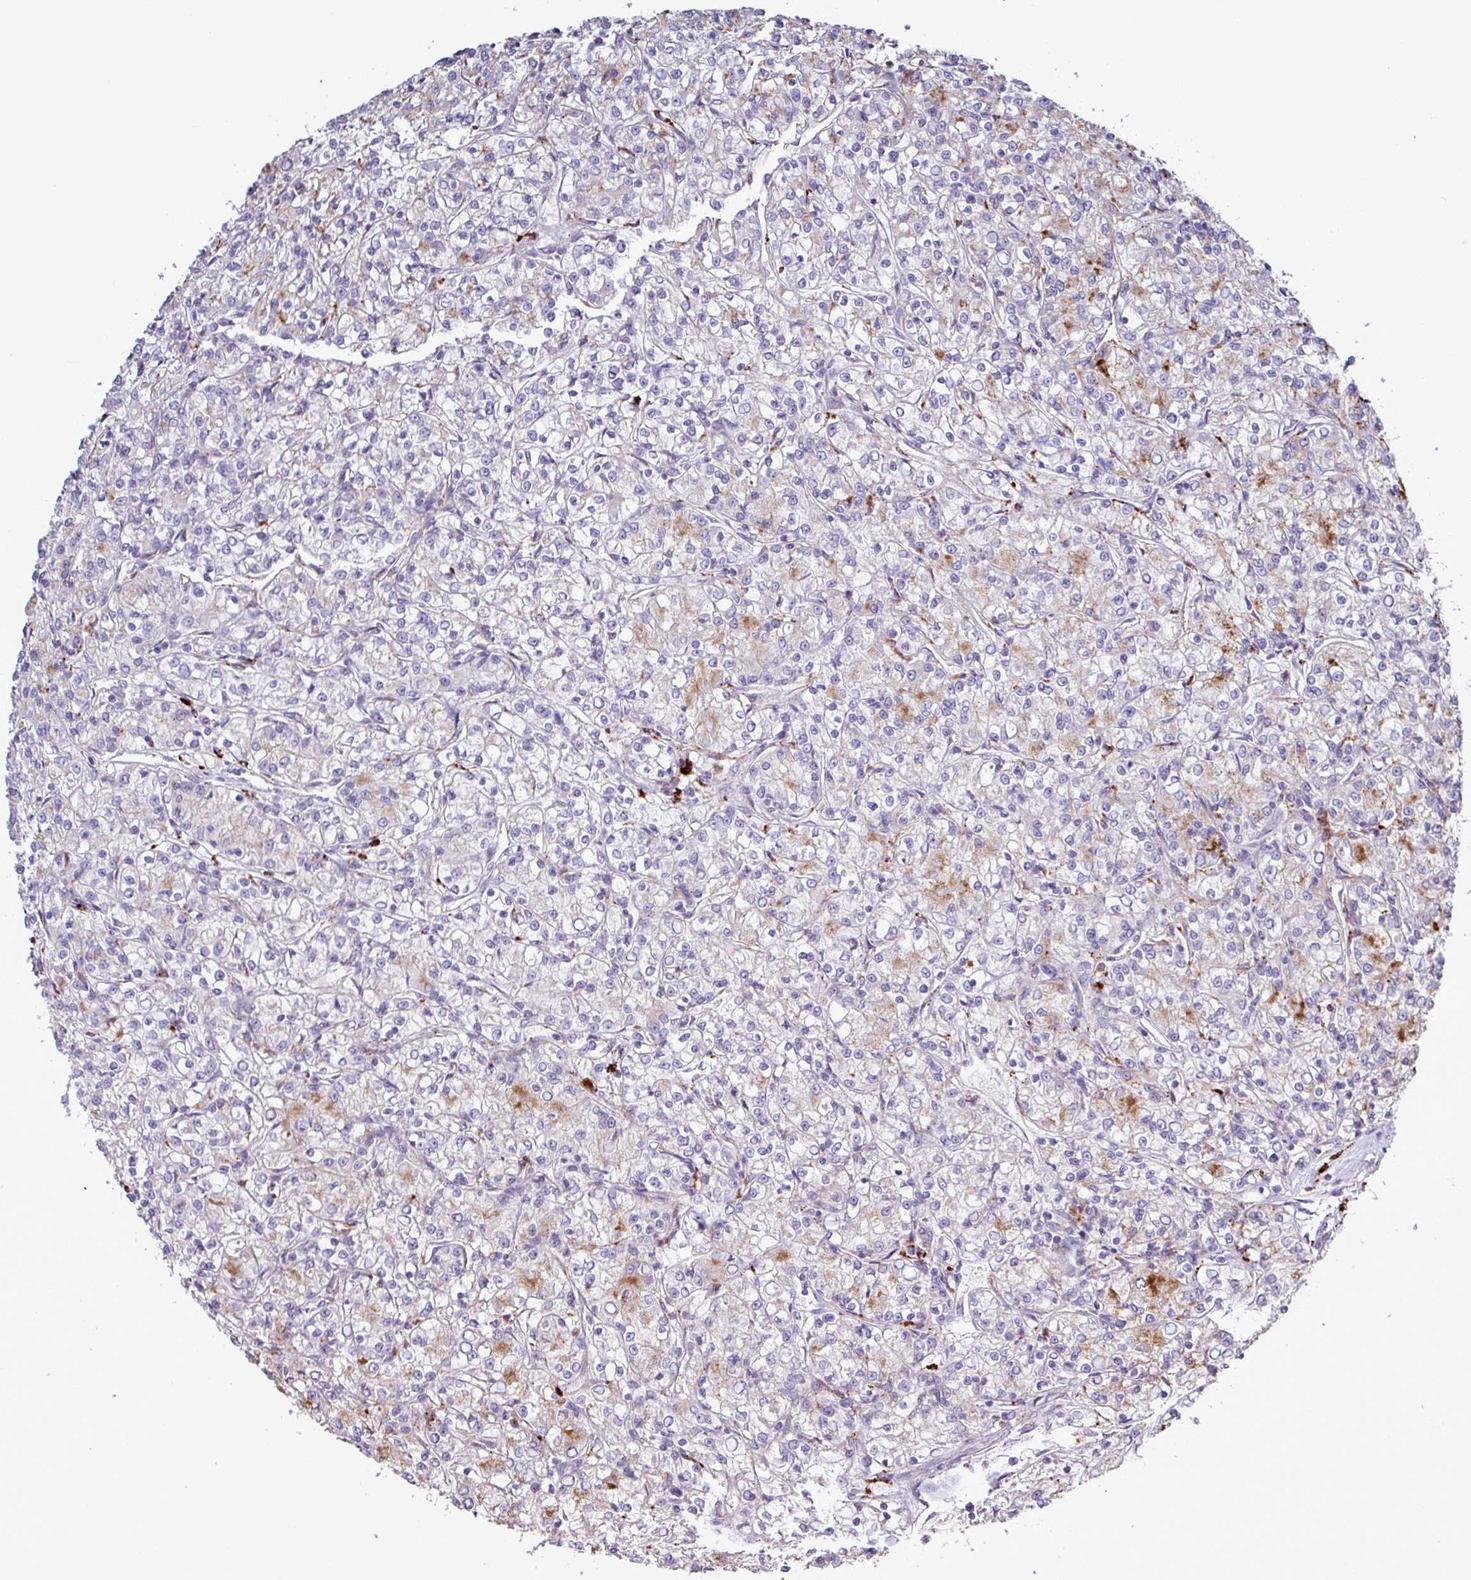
{"staining": {"intensity": "moderate", "quantity": "<25%", "location": "cytoplasmic/membranous"}, "tissue": "renal cancer", "cell_type": "Tumor cells", "image_type": "cancer", "snomed": [{"axis": "morphology", "description": "Adenocarcinoma, NOS"}, {"axis": "topography", "description": "Kidney"}], "caption": "This histopathology image exhibits renal cancer stained with immunohistochemistry (IHC) to label a protein in brown. The cytoplasmic/membranous of tumor cells show moderate positivity for the protein. Nuclei are counter-stained blue.", "gene": "AMIGO2", "patient": {"sex": "female", "age": 59}}